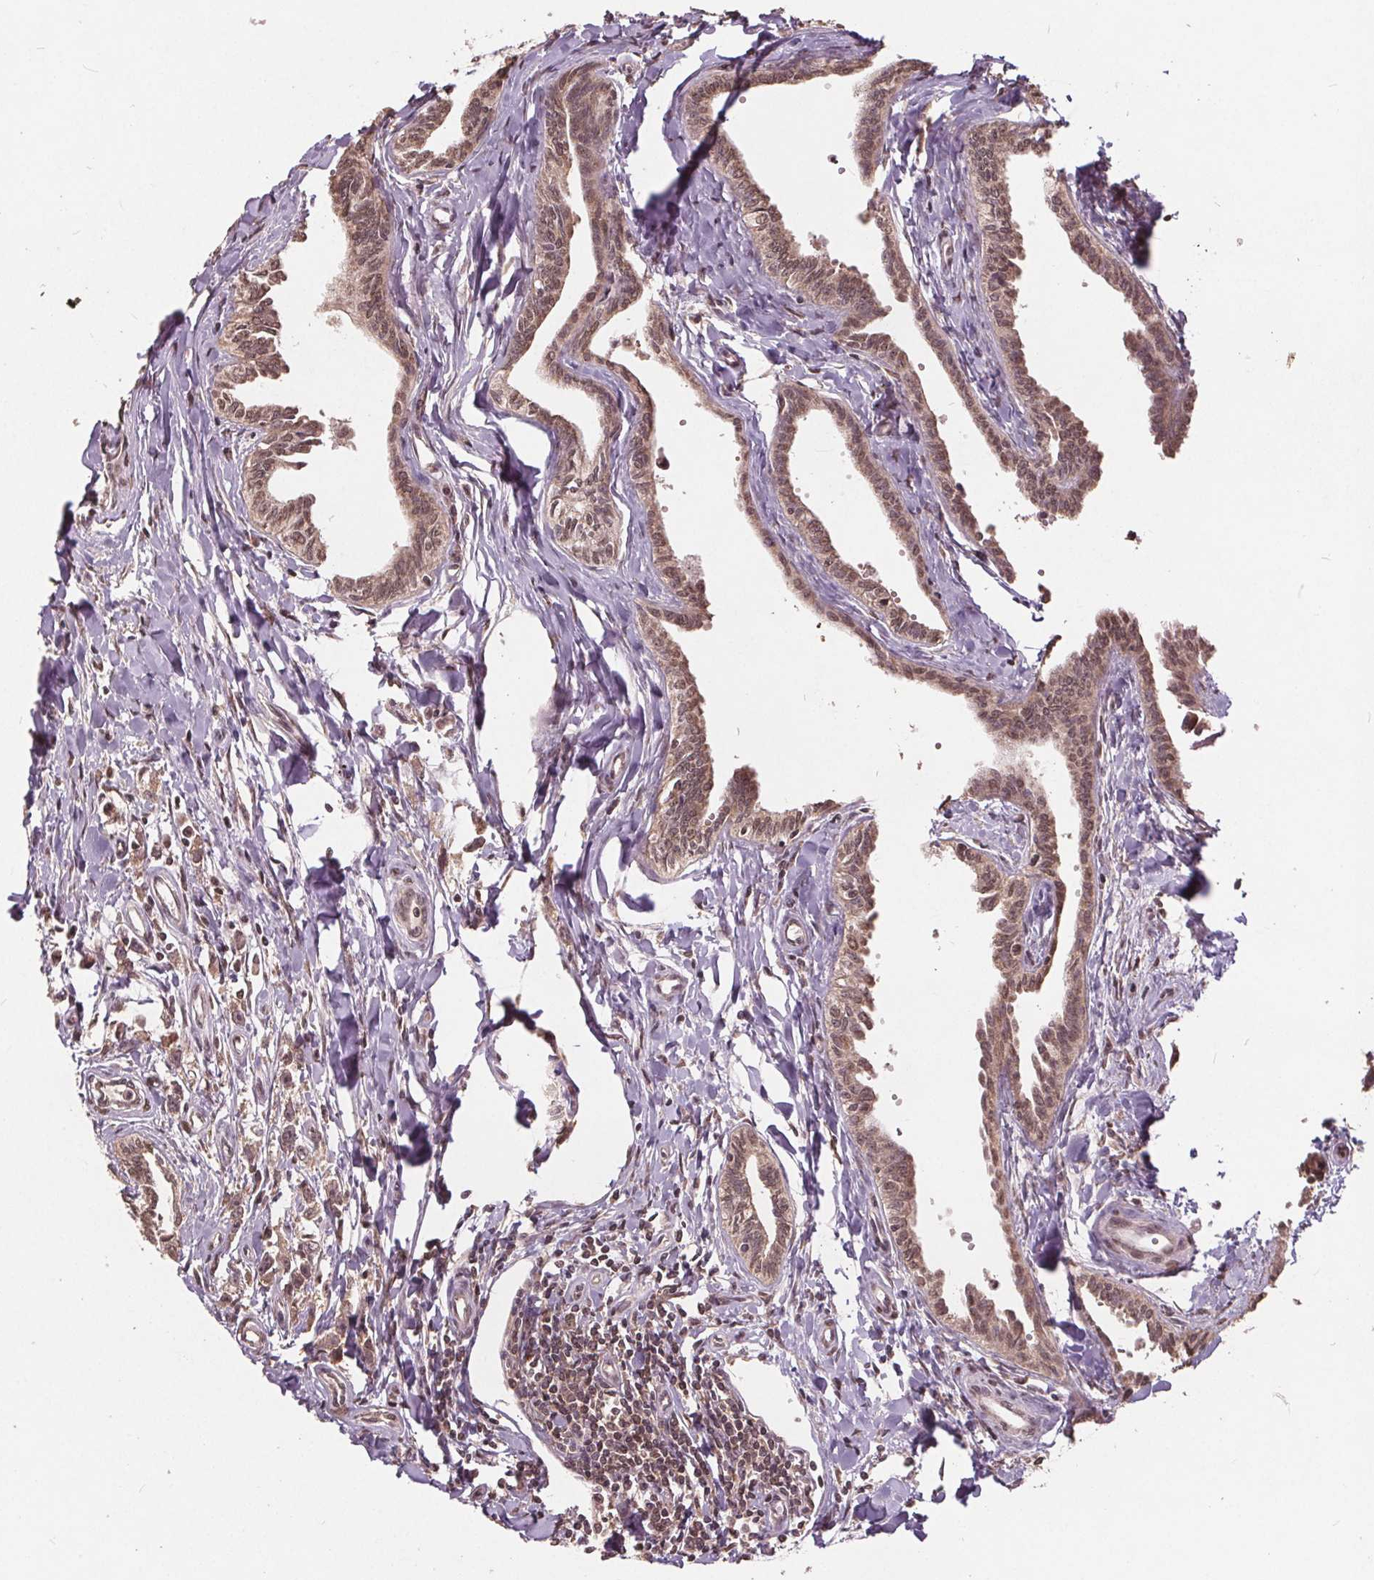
{"staining": {"intensity": "moderate", "quantity": ">75%", "location": "nuclear"}, "tissue": "testis cancer", "cell_type": "Tumor cells", "image_type": "cancer", "snomed": [{"axis": "morphology", "description": "Carcinoma, Embryonal, NOS"}, {"axis": "morphology", "description": "Teratoma, malignant, NOS"}, {"axis": "topography", "description": "Testis"}], "caption": "This is an image of immunohistochemistry staining of malignant teratoma (testis), which shows moderate expression in the nuclear of tumor cells.", "gene": "HIF1AN", "patient": {"sex": "male", "age": 24}}